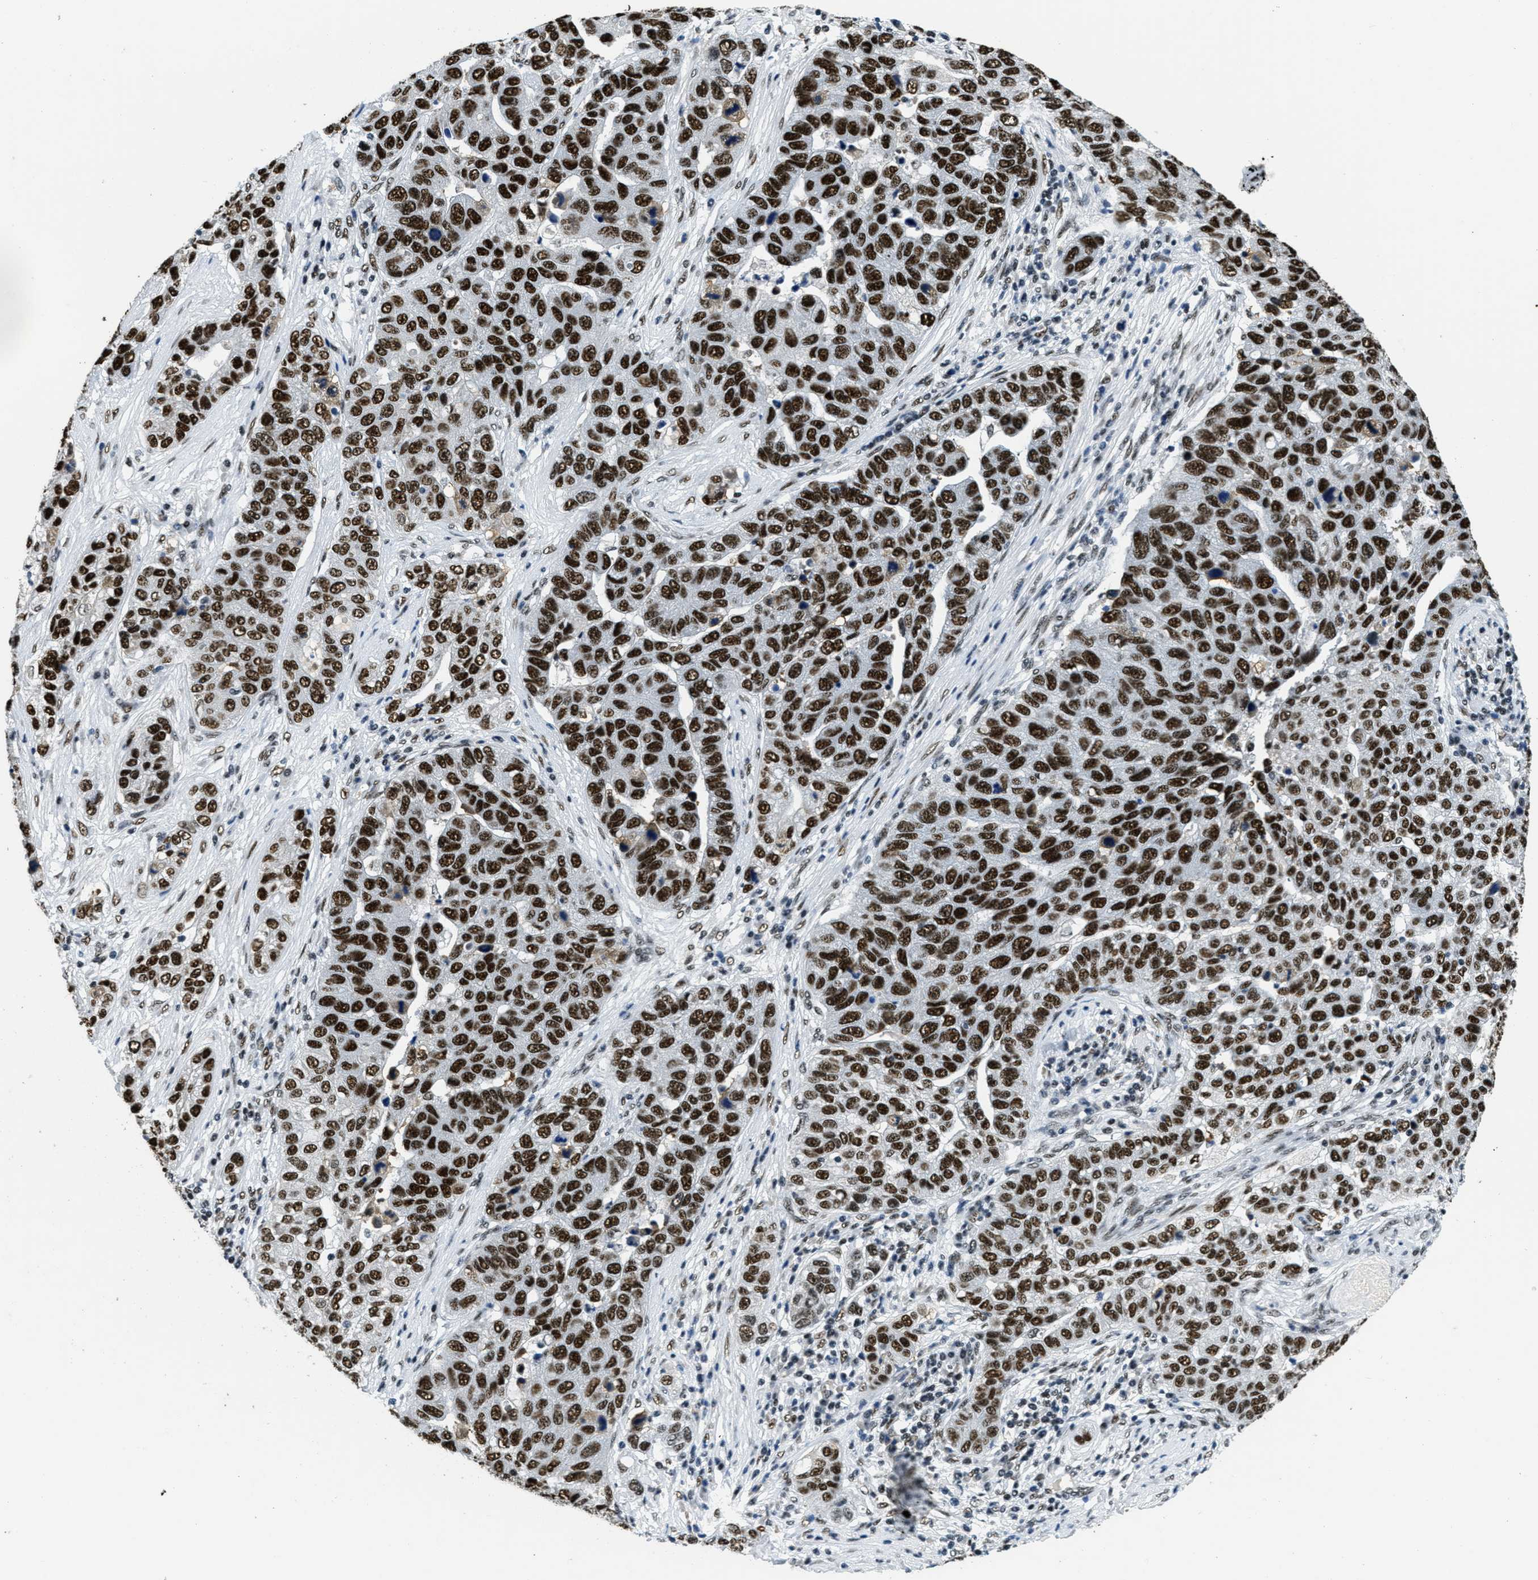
{"staining": {"intensity": "strong", "quantity": ">75%", "location": "nuclear"}, "tissue": "pancreatic cancer", "cell_type": "Tumor cells", "image_type": "cancer", "snomed": [{"axis": "morphology", "description": "Adenocarcinoma, NOS"}, {"axis": "topography", "description": "Pancreas"}], "caption": "High-power microscopy captured an immunohistochemistry (IHC) image of pancreatic cancer (adenocarcinoma), revealing strong nuclear expression in approximately >75% of tumor cells.", "gene": "SSB", "patient": {"sex": "female", "age": 61}}